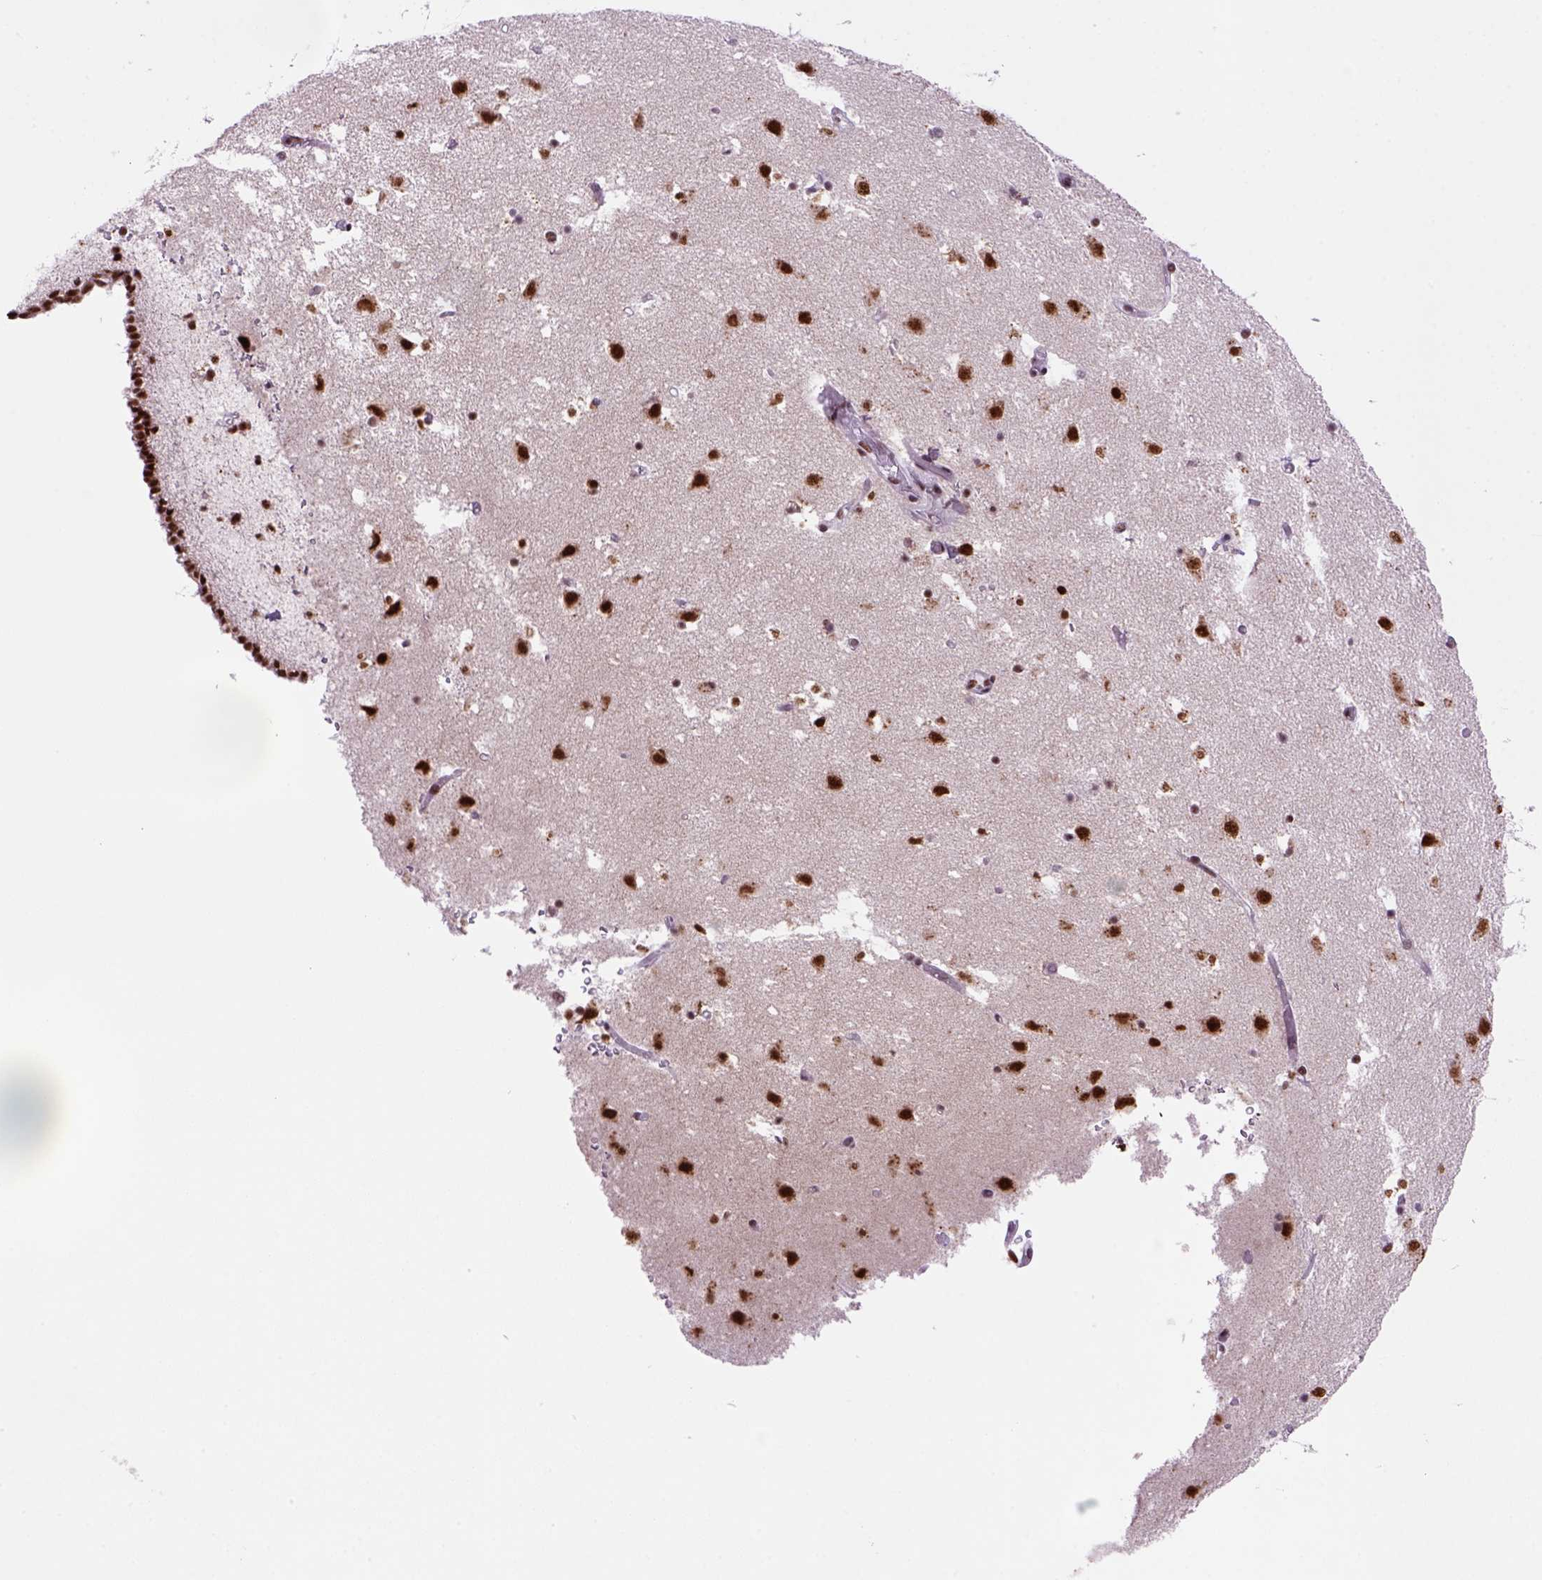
{"staining": {"intensity": "moderate", "quantity": ">75%", "location": "nuclear"}, "tissue": "caudate", "cell_type": "Glial cells", "image_type": "normal", "snomed": [{"axis": "morphology", "description": "Normal tissue, NOS"}, {"axis": "topography", "description": "Lateral ventricle wall"}], "caption": "Glial cells exhibit medium levels of moderate nuclear staining in approximately >75% of cells in normal human caudate.", "gene": "NSMCE2", "patient": {"sex": "female", "age": 42}}